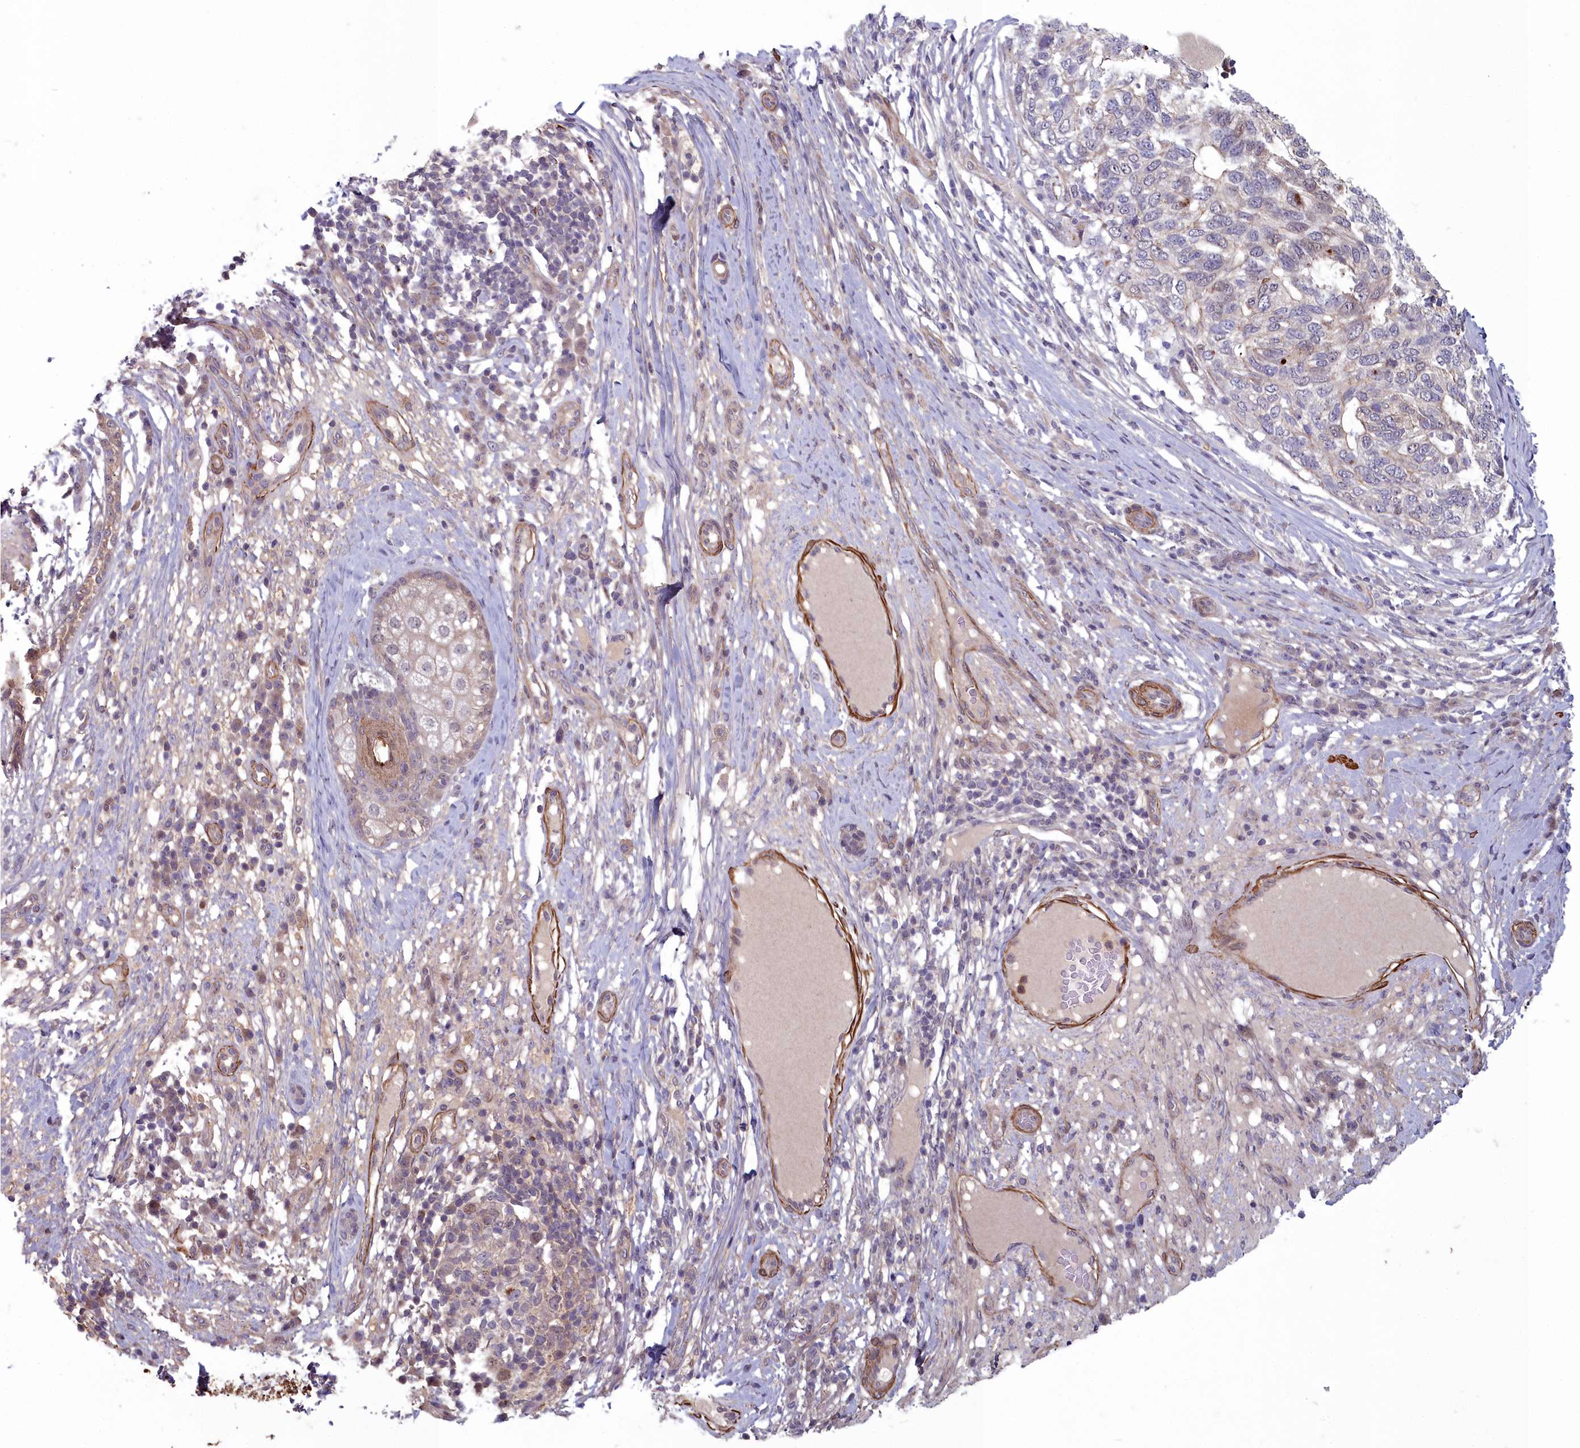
{"staining": {"intensity": "negative", "quantity": "none", "location": "none"}, "tissue": "skin cancer", "cell_type": "Tumor cells", "image_type": "cancer", "snomed": [{"axis": "morphology", "description": "Basal cell carcinoma"}, {"axis": "topography", "description": "Skin"}], "caption": "The histopathology image reveals no significant staining in tumor cells of basal cell carcinoma (skin). The staining was performed using DAB (3,3'-diaminobenzidine) to visualize the protein expression in brown, while the nuclei were stained in blue with hematoxylin (Magnification: 20x).", "gene": "ZNF626", "patient": {"sex": "female", "age": 65}}